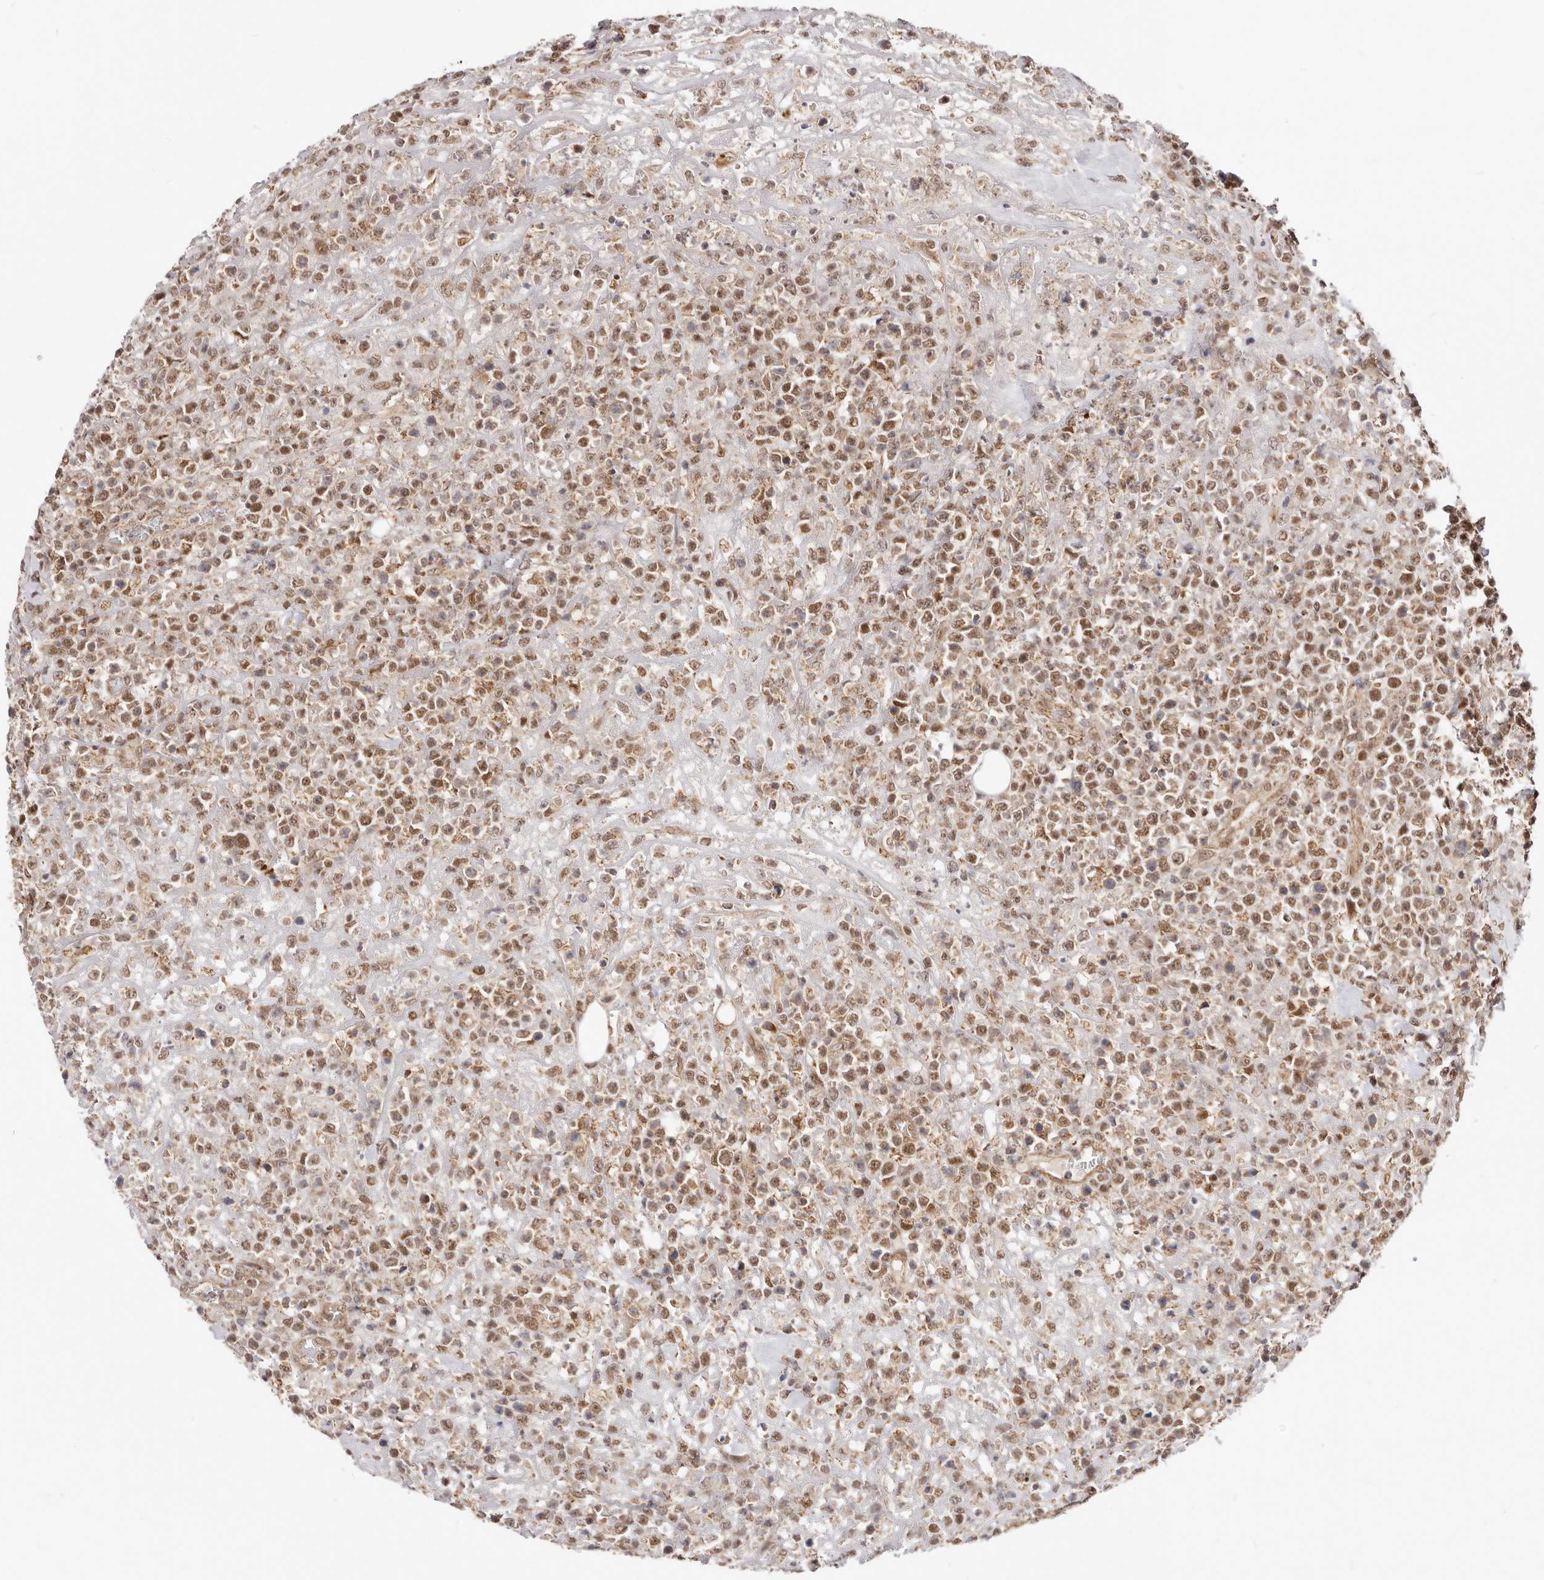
{"staining": {"intensity": "moderate", "quantity": ">75%", "location": "cytoplasmic/membranous,nuclear"}, "tissue": "lymphoma", "cell_type": "Tumor cells", "image_type": "cancer", "snomed": [{"axis": "morphology", "description": "Malignant lymphoma, non-Hodgkin's type, High grade"}, {"axis": "topography", "description": "Colon"}], "caption": "Brown immunohistochemical staining in malignant lymphoma, non-Hodgkin's type (high-grade) demonstrates moderate cytoplasmic/membranous and nuclear positivity in approximately >75% of tumor cells.", "gene": "SEC14L1", "patient": {"sex": "female", "age": 53}}